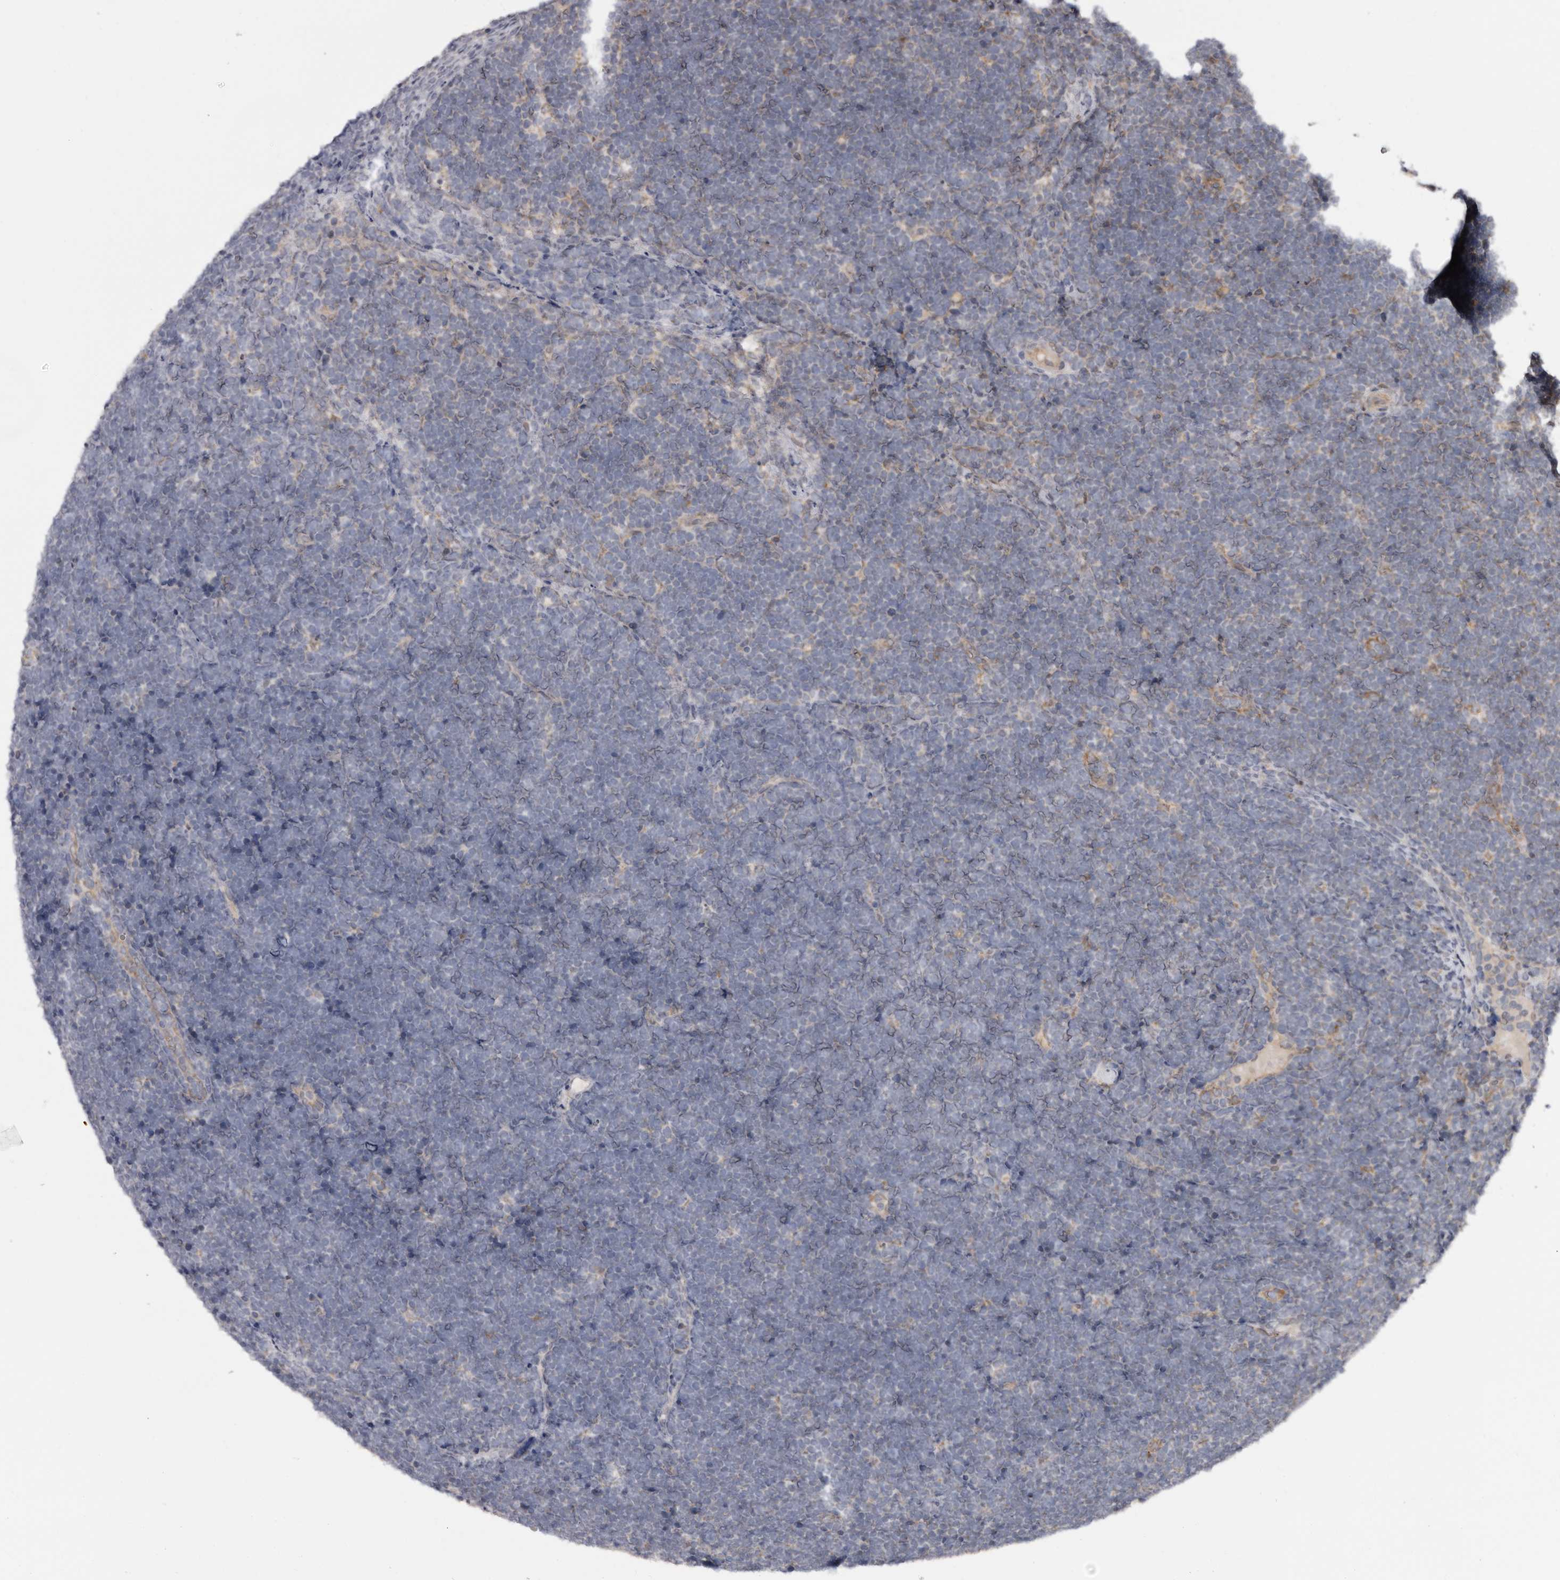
{"staining": {"intensity": "negative", "quantity": "none", "location": "none"}, "tissue": "lymphoma", "cell_type": "Tumor cells", "image_type": "cancer", "snomed": [{"axis": "morphology", "description": "Malignant lymphoma, non-Hodgkin's type, High grade"}, {"axis": "topography", "description": "Lymph node"}], "caption": "Malignant lymphoma, non-Hodgkin's type (high-grade) stained for a protein using IHC exhibits no staining tumor cells.", "gene": "MOGAT2", "patient": {"sex": "male", "age": 13}}